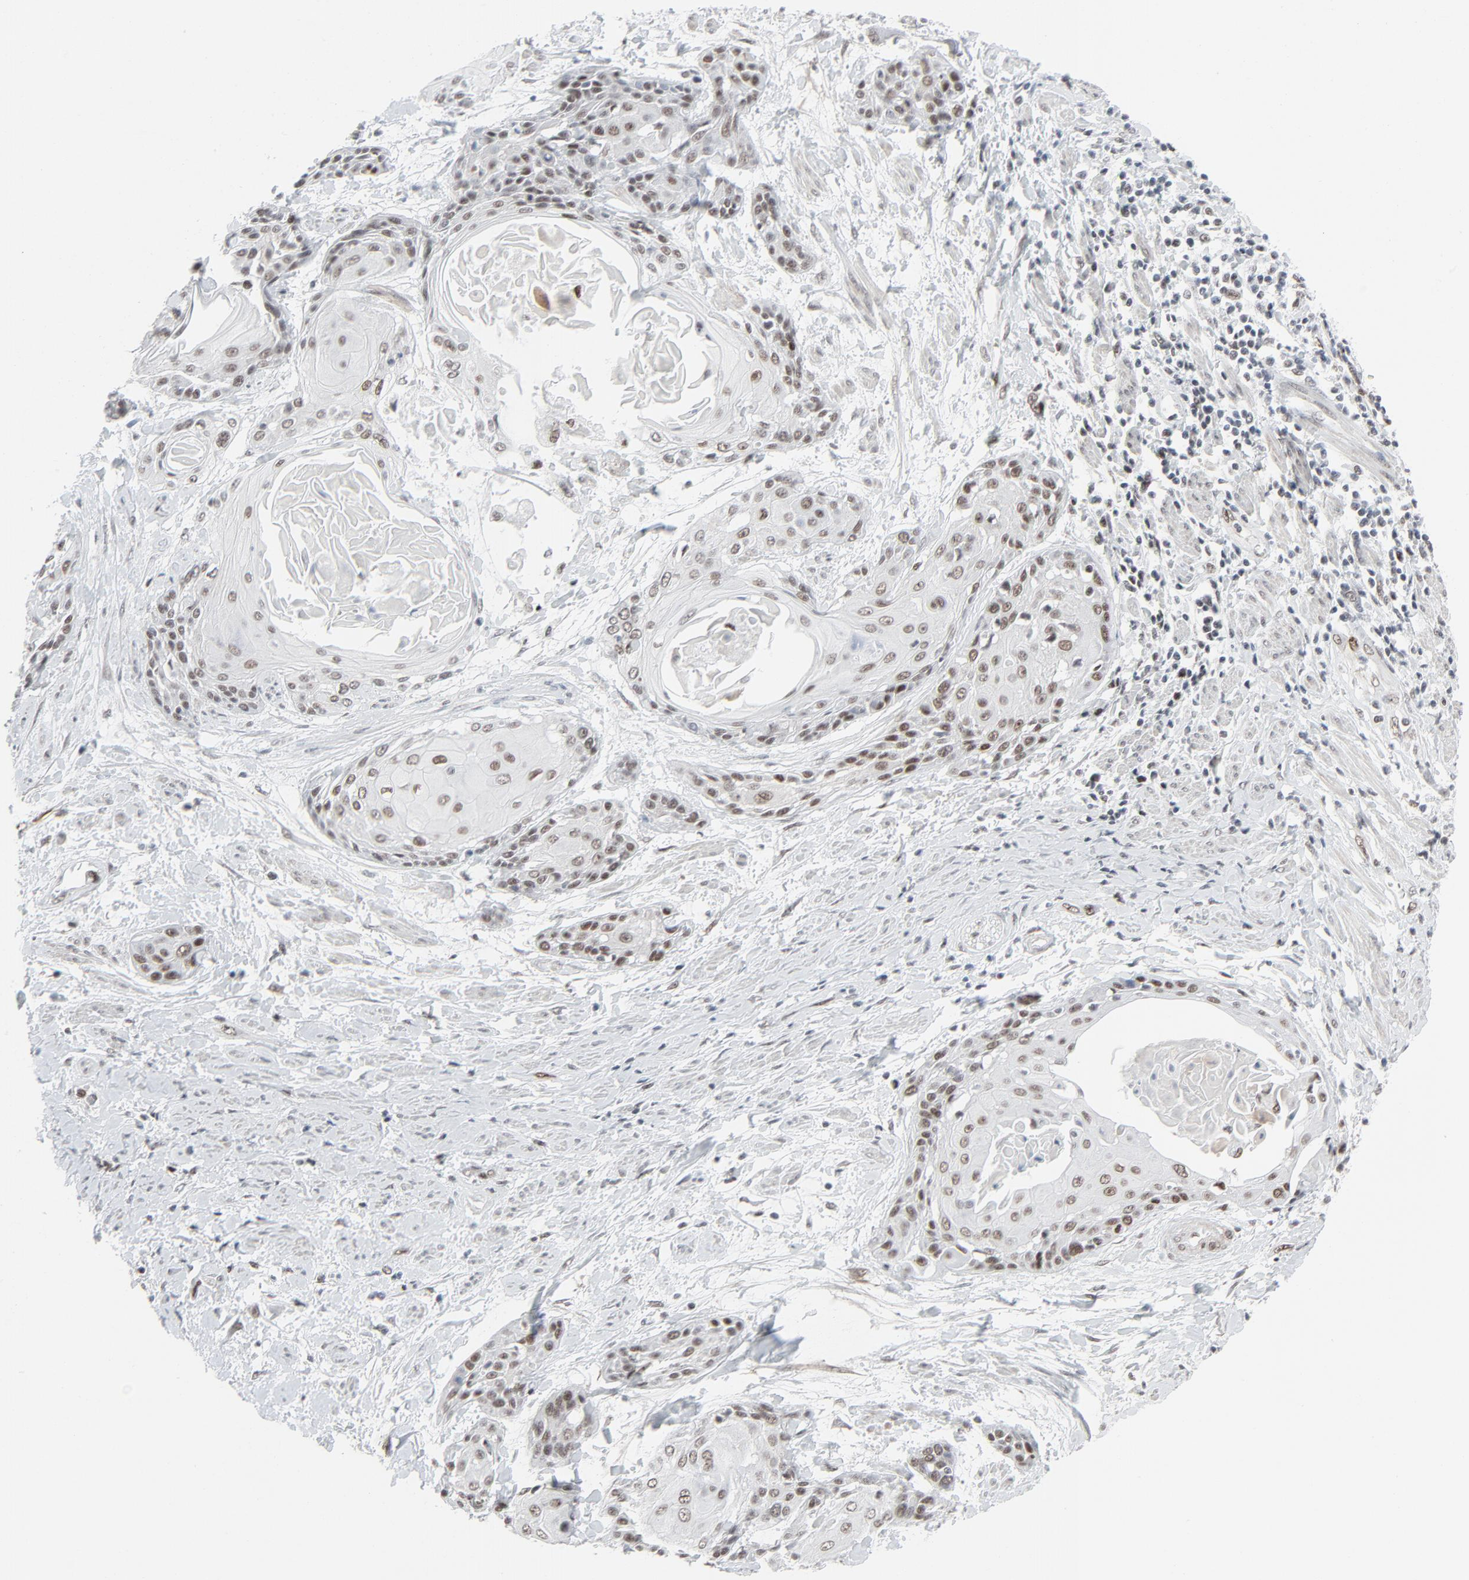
{"staining": {"intensity": "moderate", "quantity": "25%-75%", "location": "nuclear"}, "tissue": "cervical cancer", "cell_type": "Tumor cells", "image_type": "cancer", "snomed": [{"axis": "morphology", "description": "Squamous cell carcinoma, NOS"}, {"axis": "topography", "description": "Cervix"}], "caption": "Immunohistochemistry of human cervical cancer shows medium levels of moderate nuclear expression in approximately 25%-75% of tumor cells. (brown staining indicates protein expression, while blue staining denotes nuclei).", "gene": "FBXO28", "patient": {"sex": "female", "age": 57}}